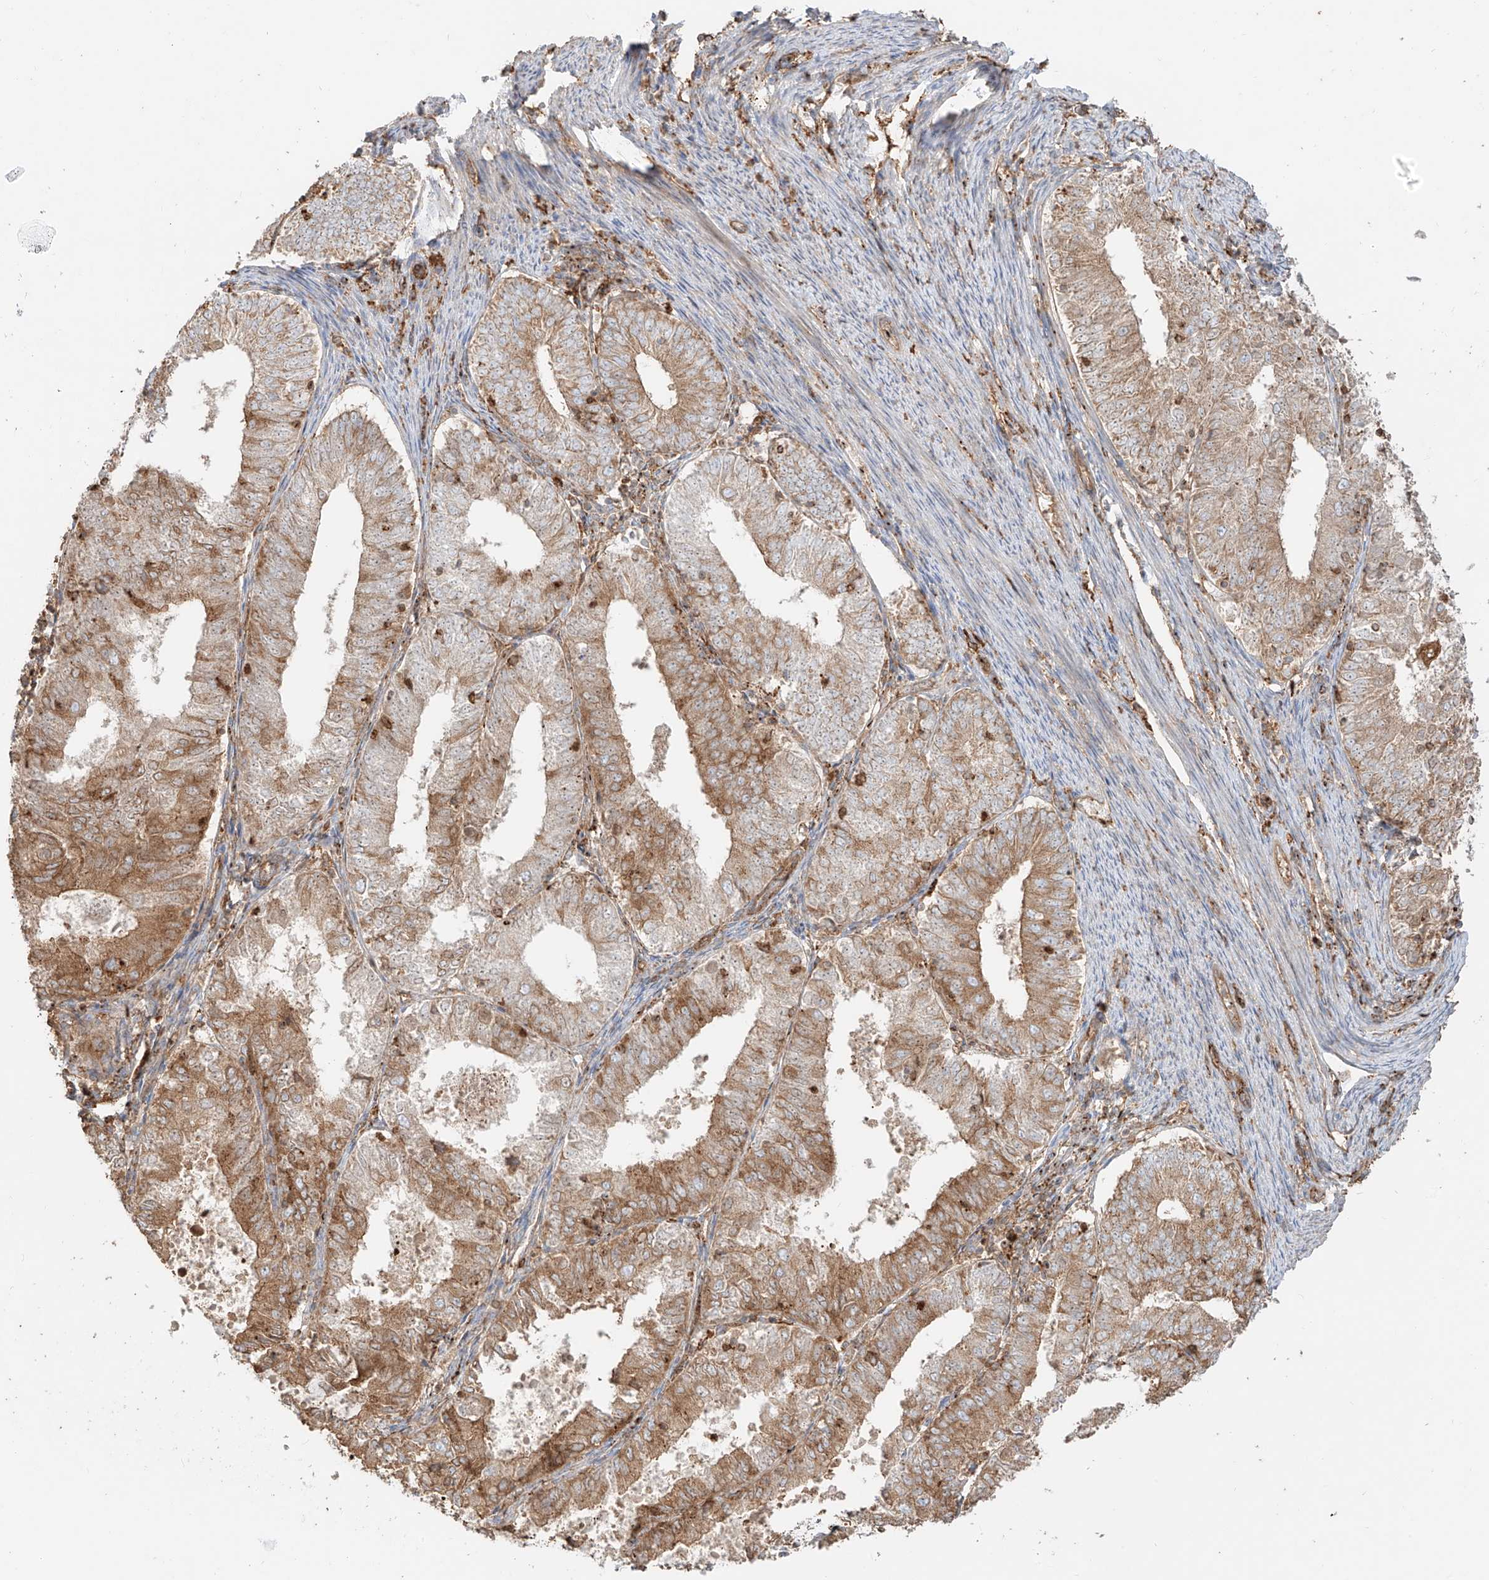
{"staining": {"intensity": "moderate", "quantity": "25%-75%", "location": "cytoplasmic/membranous"}, "tissue": "endometrial cancer", "cell_type": "Tumor cells", "image_type": "cancer", "snomed": [{"axis": "morphology", "description": "Adenocarcinoma, NOS"}, {"axis": "topography", "description": "Endometrium"}], "caption": "Adenocarcinoma (endometrial) stained for a protein (brown) displays moderate cytoplasmic/membranous positive staining in approximately 25%-75% of tumor cells.", "gene": "SNX9", "patient": {"sex": "female", "age": 57}}